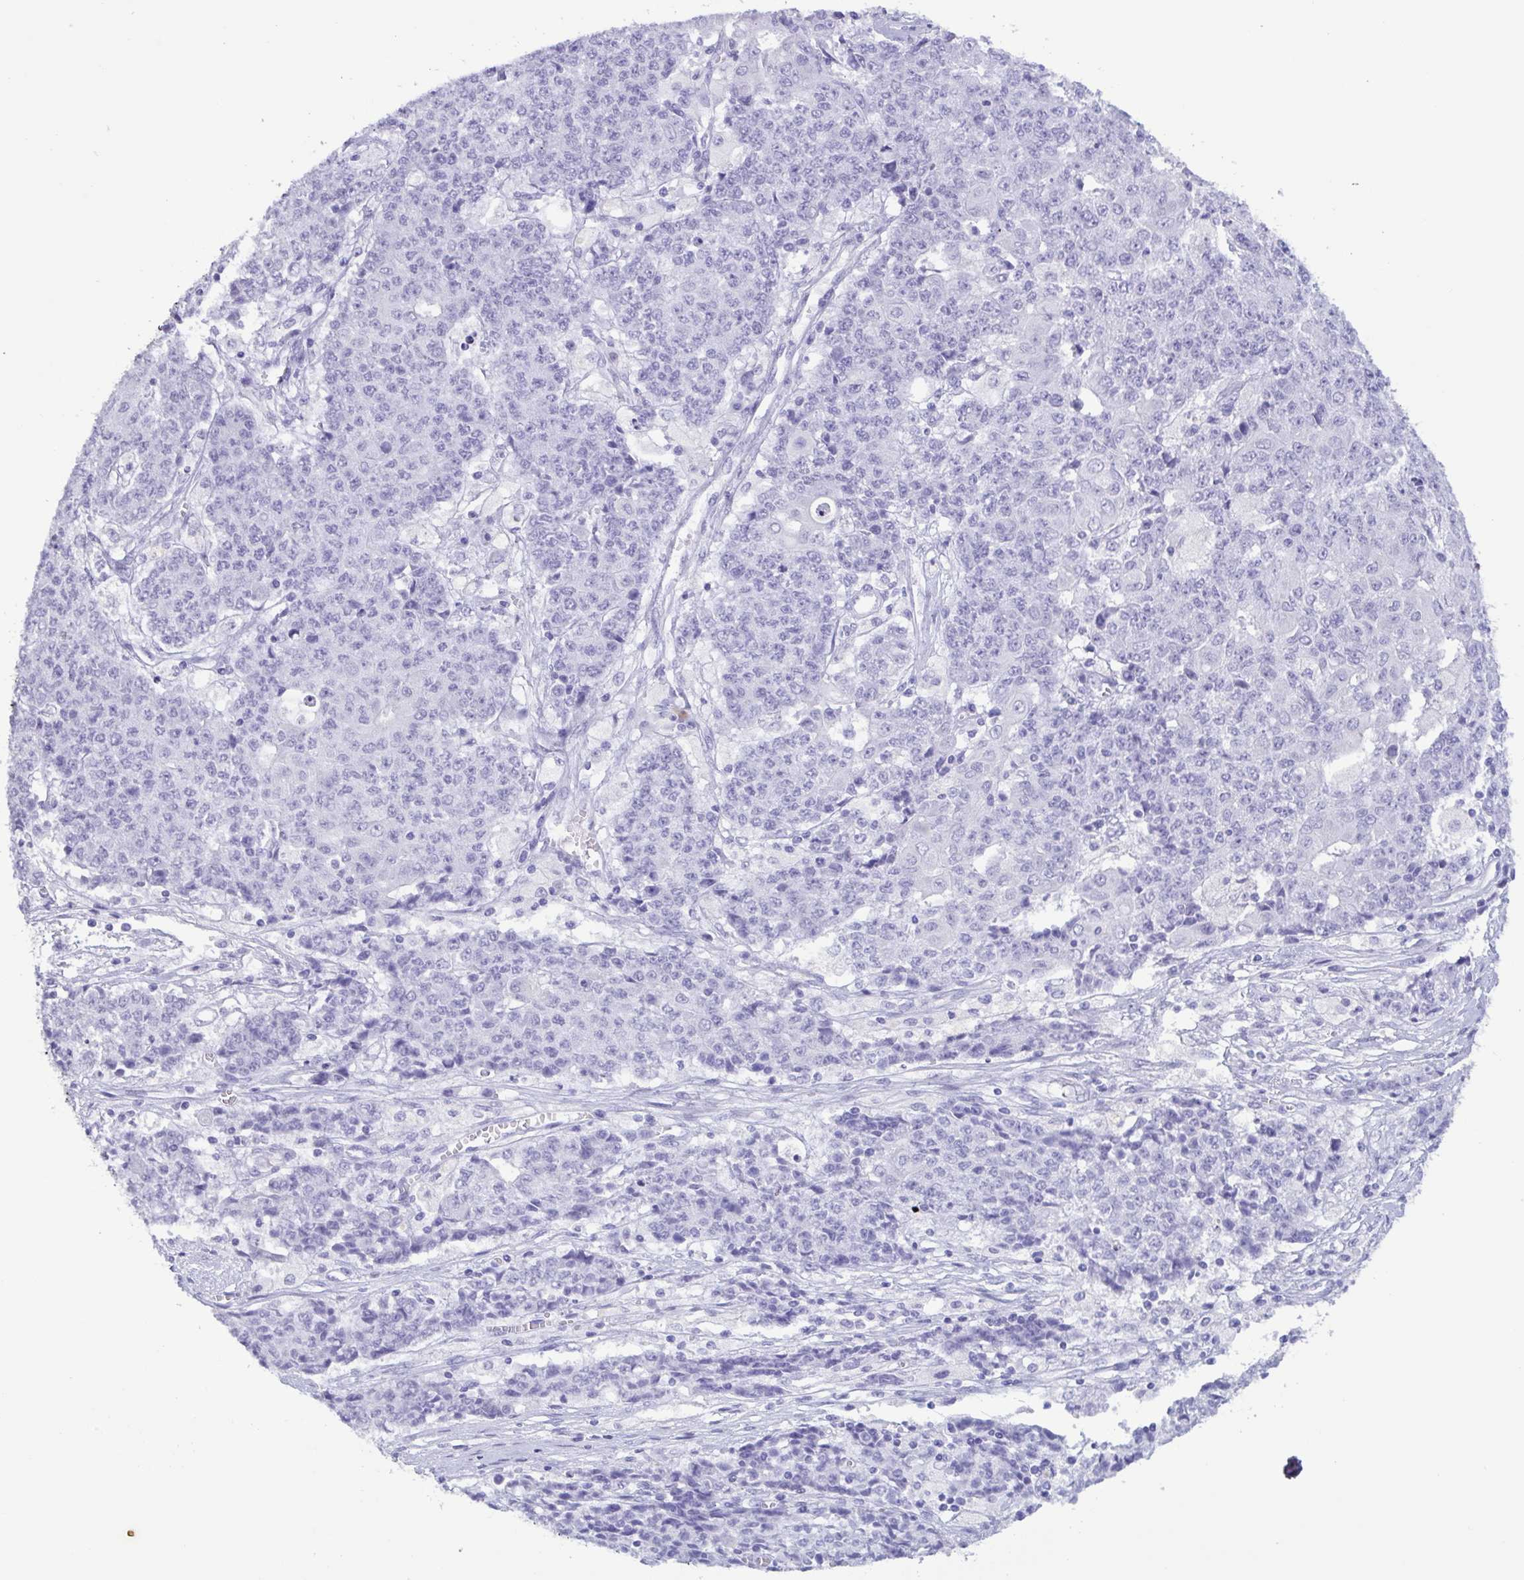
{"staining": {"intensity": "negative", "quantity": "none", "location": "none"}, "tissue": "ovarian cancer", "cell_type": "Tumor cells", "image_type": "cancer", "snomed": [{"axis": "morphology", "description": "Carcinoma, endometroid"}, {"axis": "topography", "description": "Ovary"}], "caption": "Immunohistochemical staining of human ovarian cancer (endometroid carcinoma) exhibits no significant staining in tumor cells.", "gene": "LTF", "patient": {"sex": "female", "age": 42}}